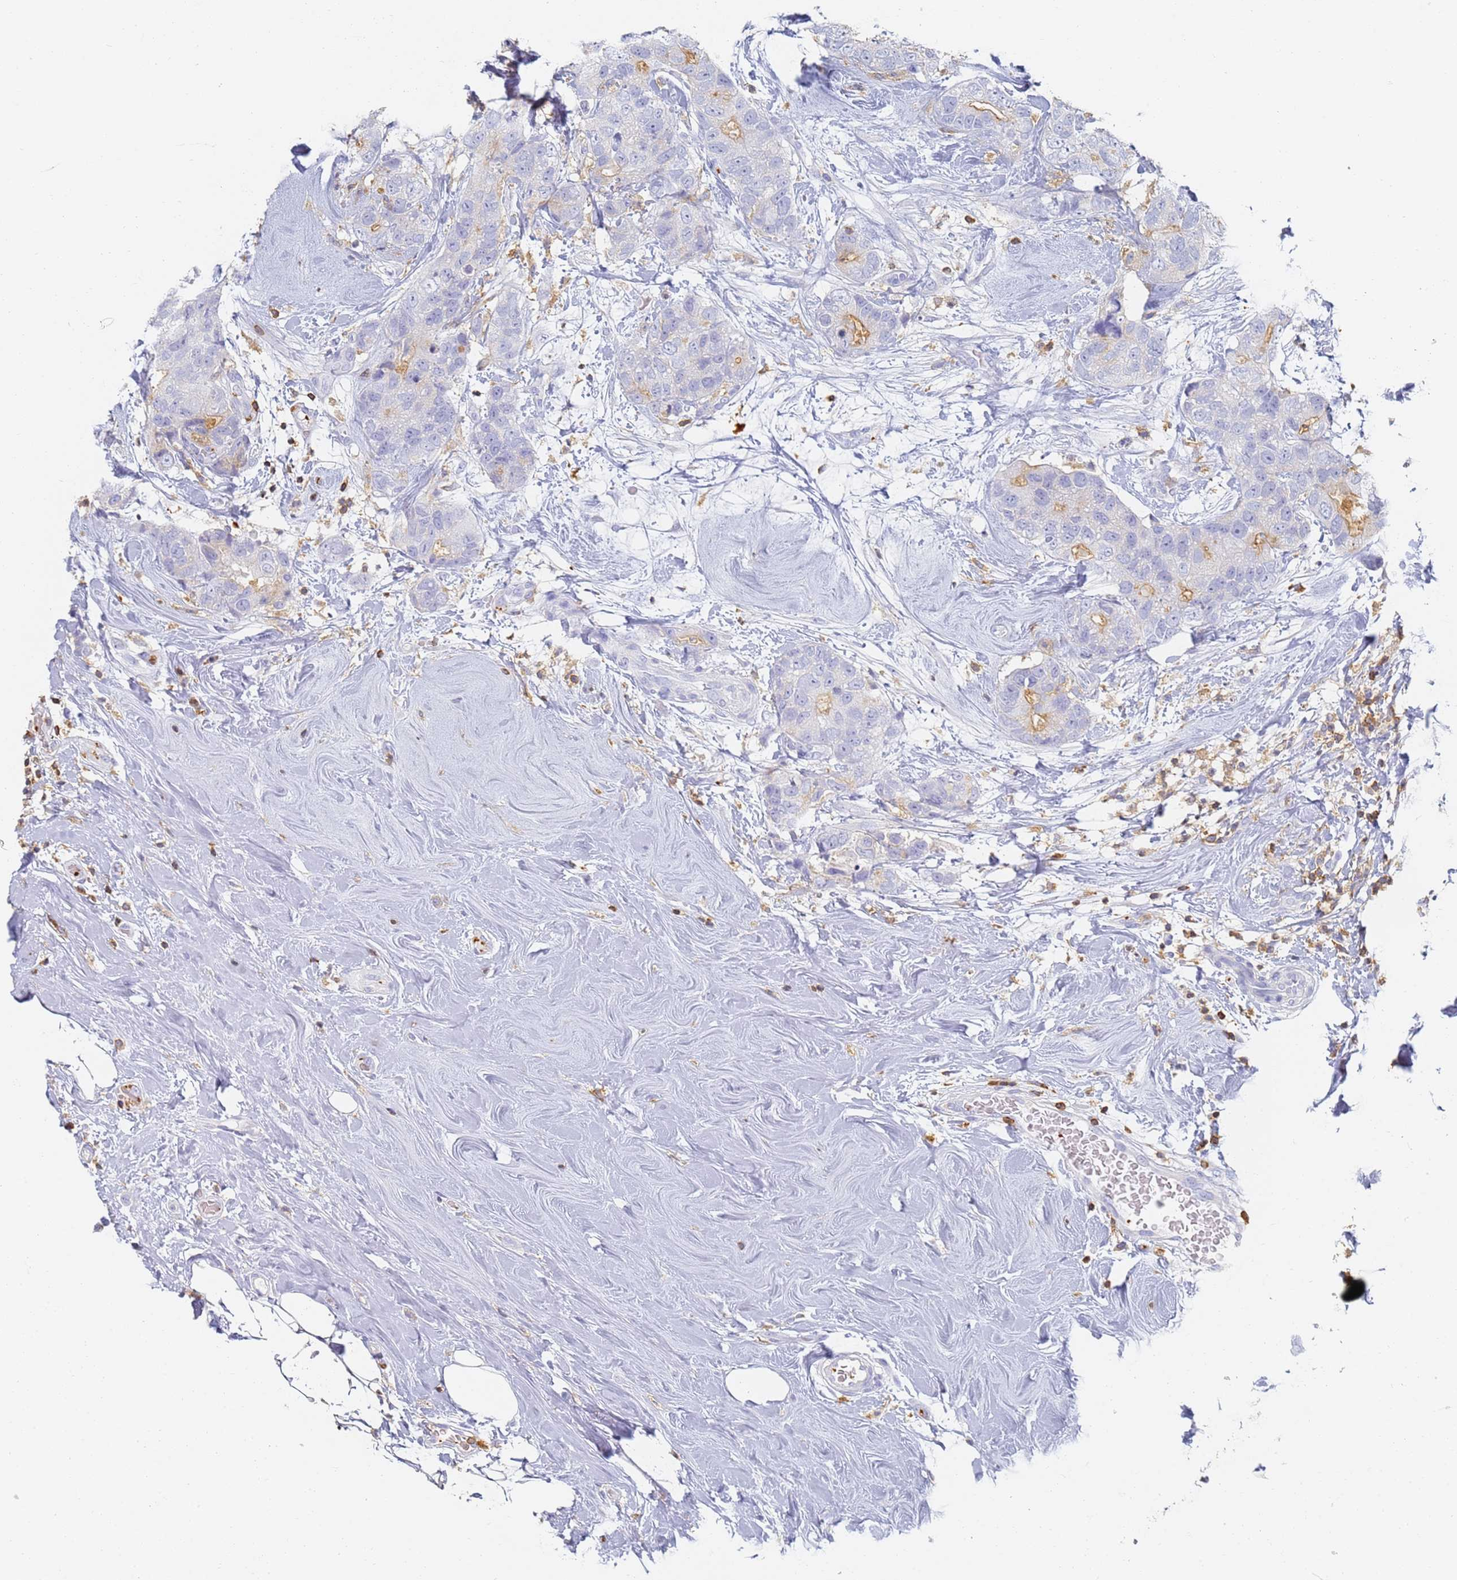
{"staining": {"intensity": "negative", "quantity": "none", "location": "none"}, "tissue": "breast cancer", "cell_type": "Tumor cells", "image_type": "cancer", "snomed": [{"axis": "morphology", "description": "Duct carcinoma"}, {"axis": "topography", "description": "Breast"}], "caption": "This is an immunohistochemistry histopathology image of breast invasive ductal carcinoma. There is no expression in tumor cells.", "gene": "BIN2", "patient": {"sex": "female", "age": 62}}